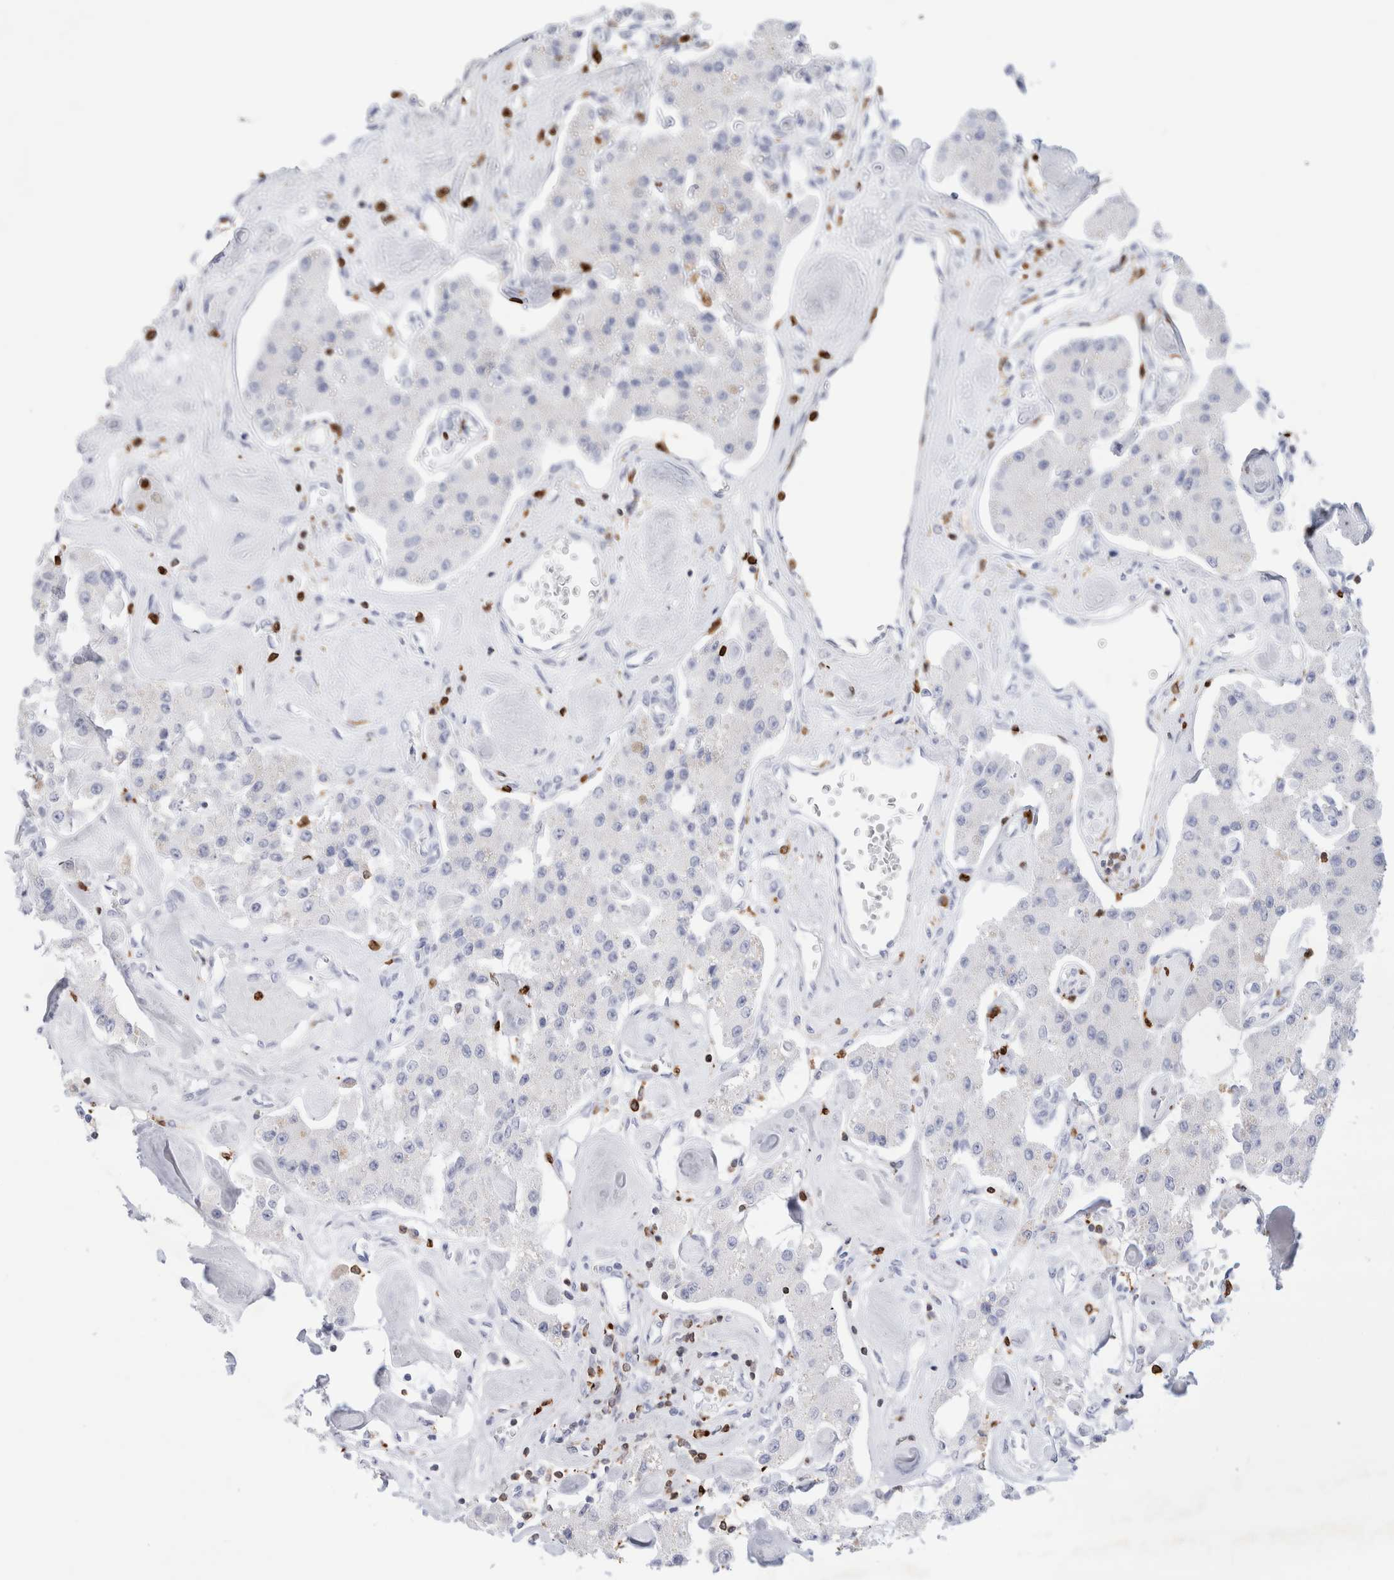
{"staining": {"intensity": "negative", "quantity": "none", "location": "none"}, "tissue": "carcinoid", "cell_type": "Tumor cells", "image_type": "cancer", "snomed": [{"axis": "morphology", "description": "Carcinoid, malignant, NOS"}, {"axis": "topography", "description": "Pancreas"}], "caption": "There is no significant expression in tumor cells of carcinoid.", "gene": "ALOX5AP", "patient": {"sex": "male", "age": 41}}